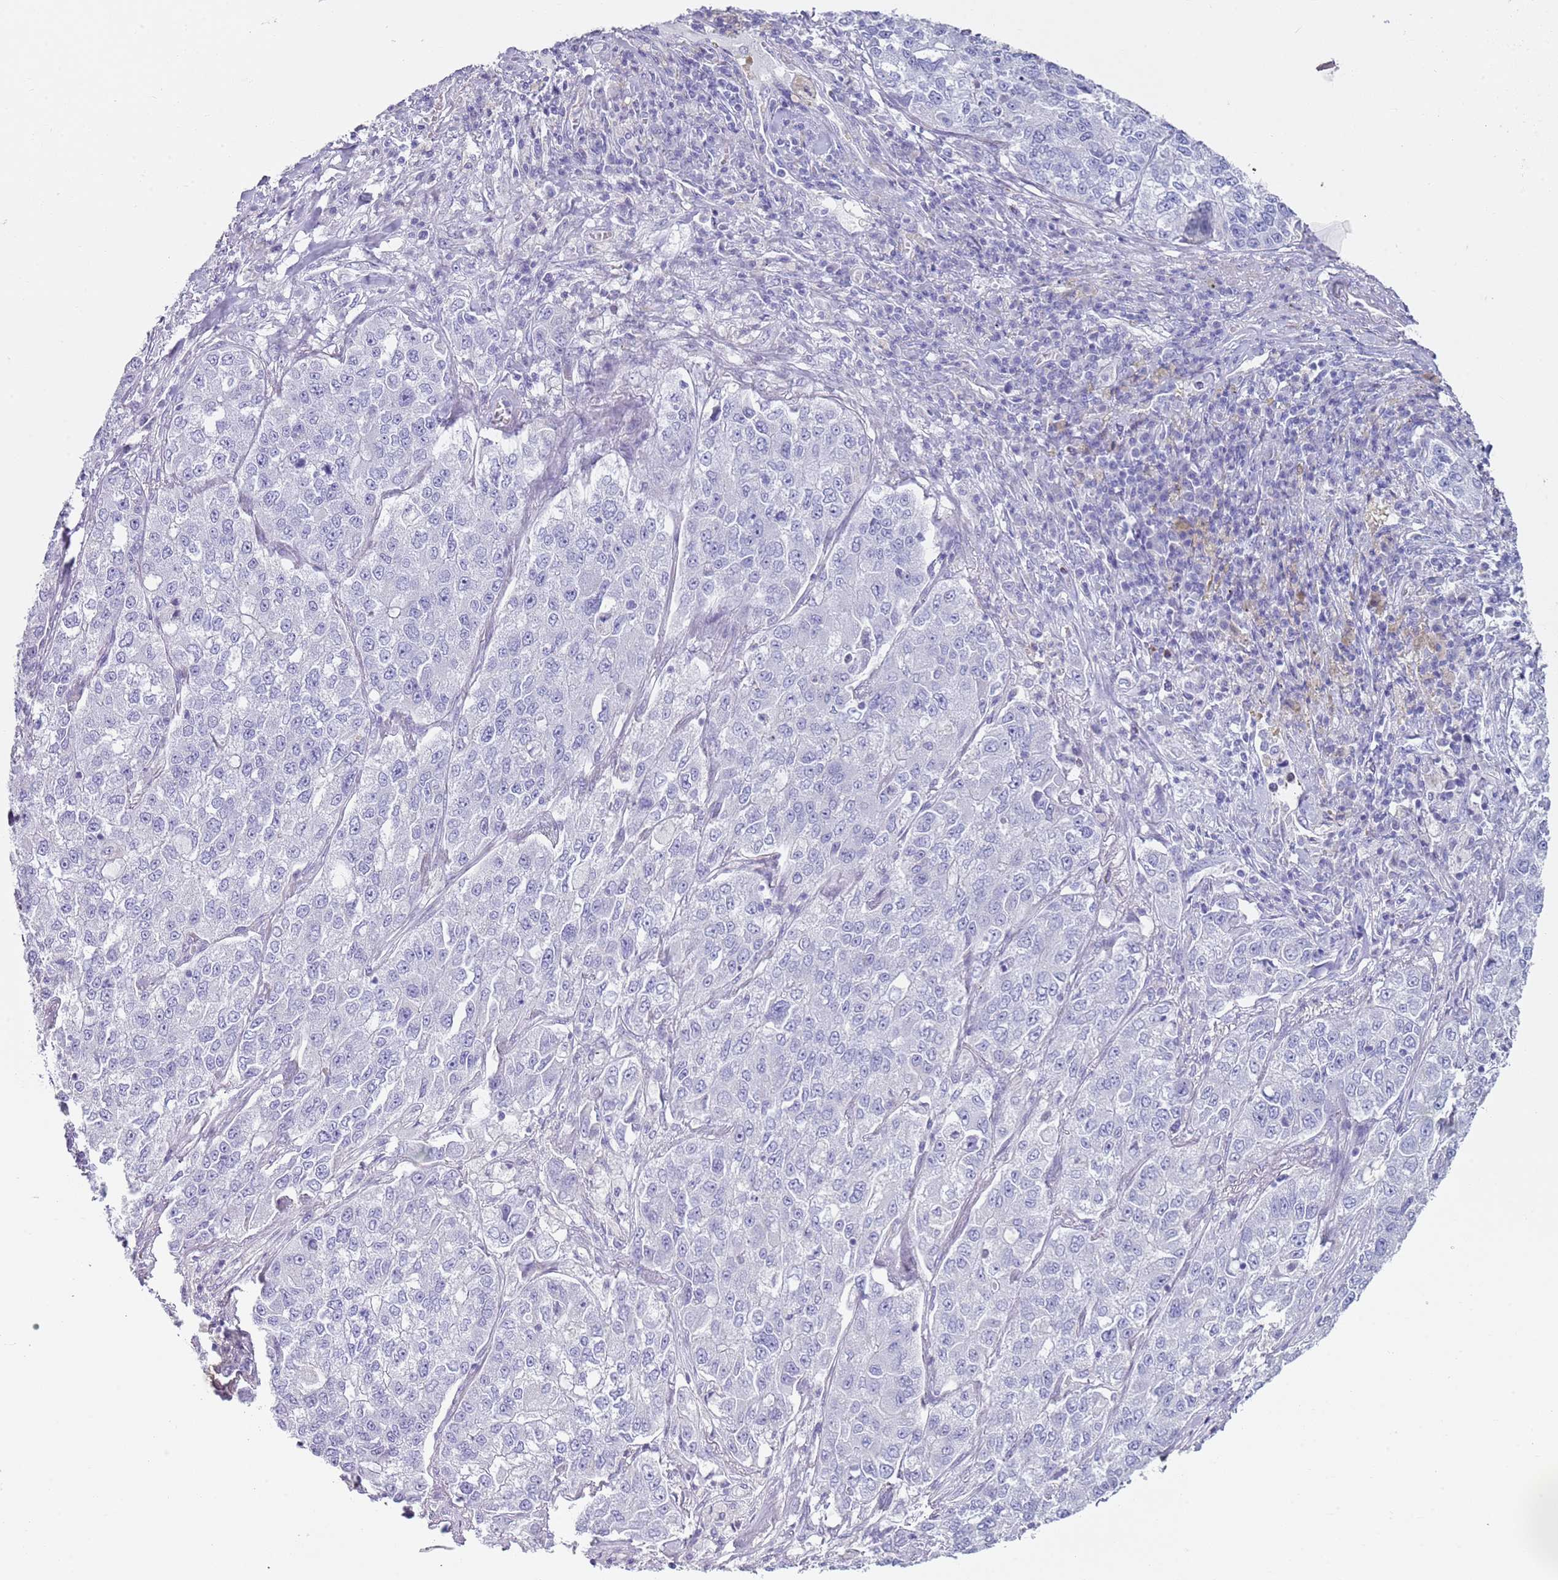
{"staining": {"intensity": "negative", "quantity": "none", "location": "none"}, "tissue": "lung cancer", "cell_type": "Tumor cells", "image_type": "cancer", "snomed": [{"axis": "morphology", "description": "Adenocarcinoma, NOS"}, {"axis": "topography", "description": "Lung"}], "caption": "Immunohistochemistry (IHC) photomicrograph of lung adenocarcinoma stained for a protein (brown), which reveals no expression in tumor cells. (Brightfield microscopy of DAB immunohistochemistry (IHC) at high magnification).", "gene": "CD177", "patient": {"sex": "male", "age": 49}}